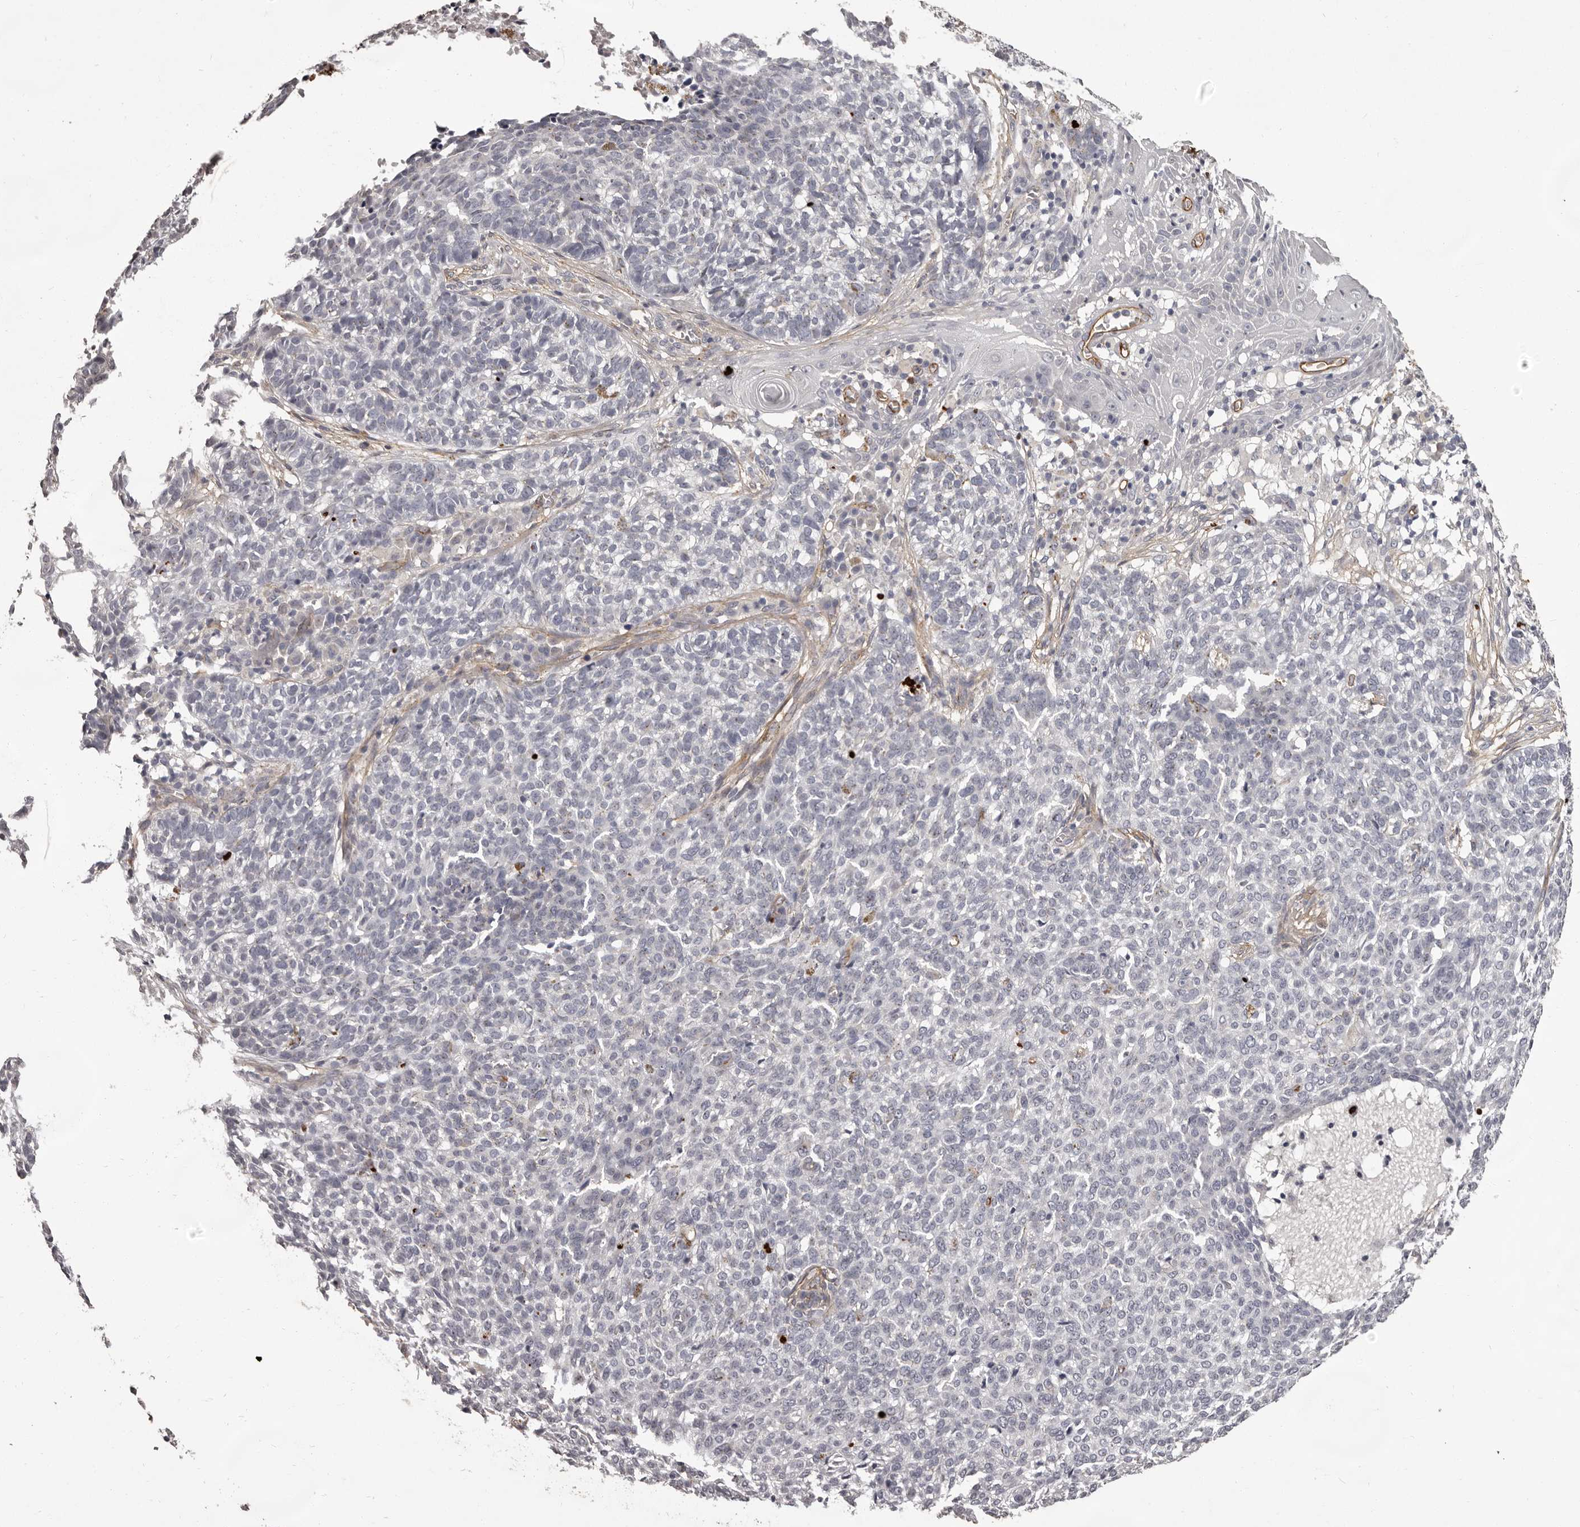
{"staining": {"intensity": "negative", "quantity": "none", "location": "none"}, "tissue": "skin cancer", "cell_type": "Tumor cells", "image_type": "cancer", "snomed": [{"axis": "morphology", "description": "Basal cell carcinoma"}, {"axis": "topography", "description": "Skin"}], "caption": "High power microscopy photomicrograph of an immunohistochemistry photomicrograph of basal cell carcinoma (skin), revealing no significant expression in tumor cells.", "gene": "GPR78", "patient": {"sex": "male", "age": 85}}